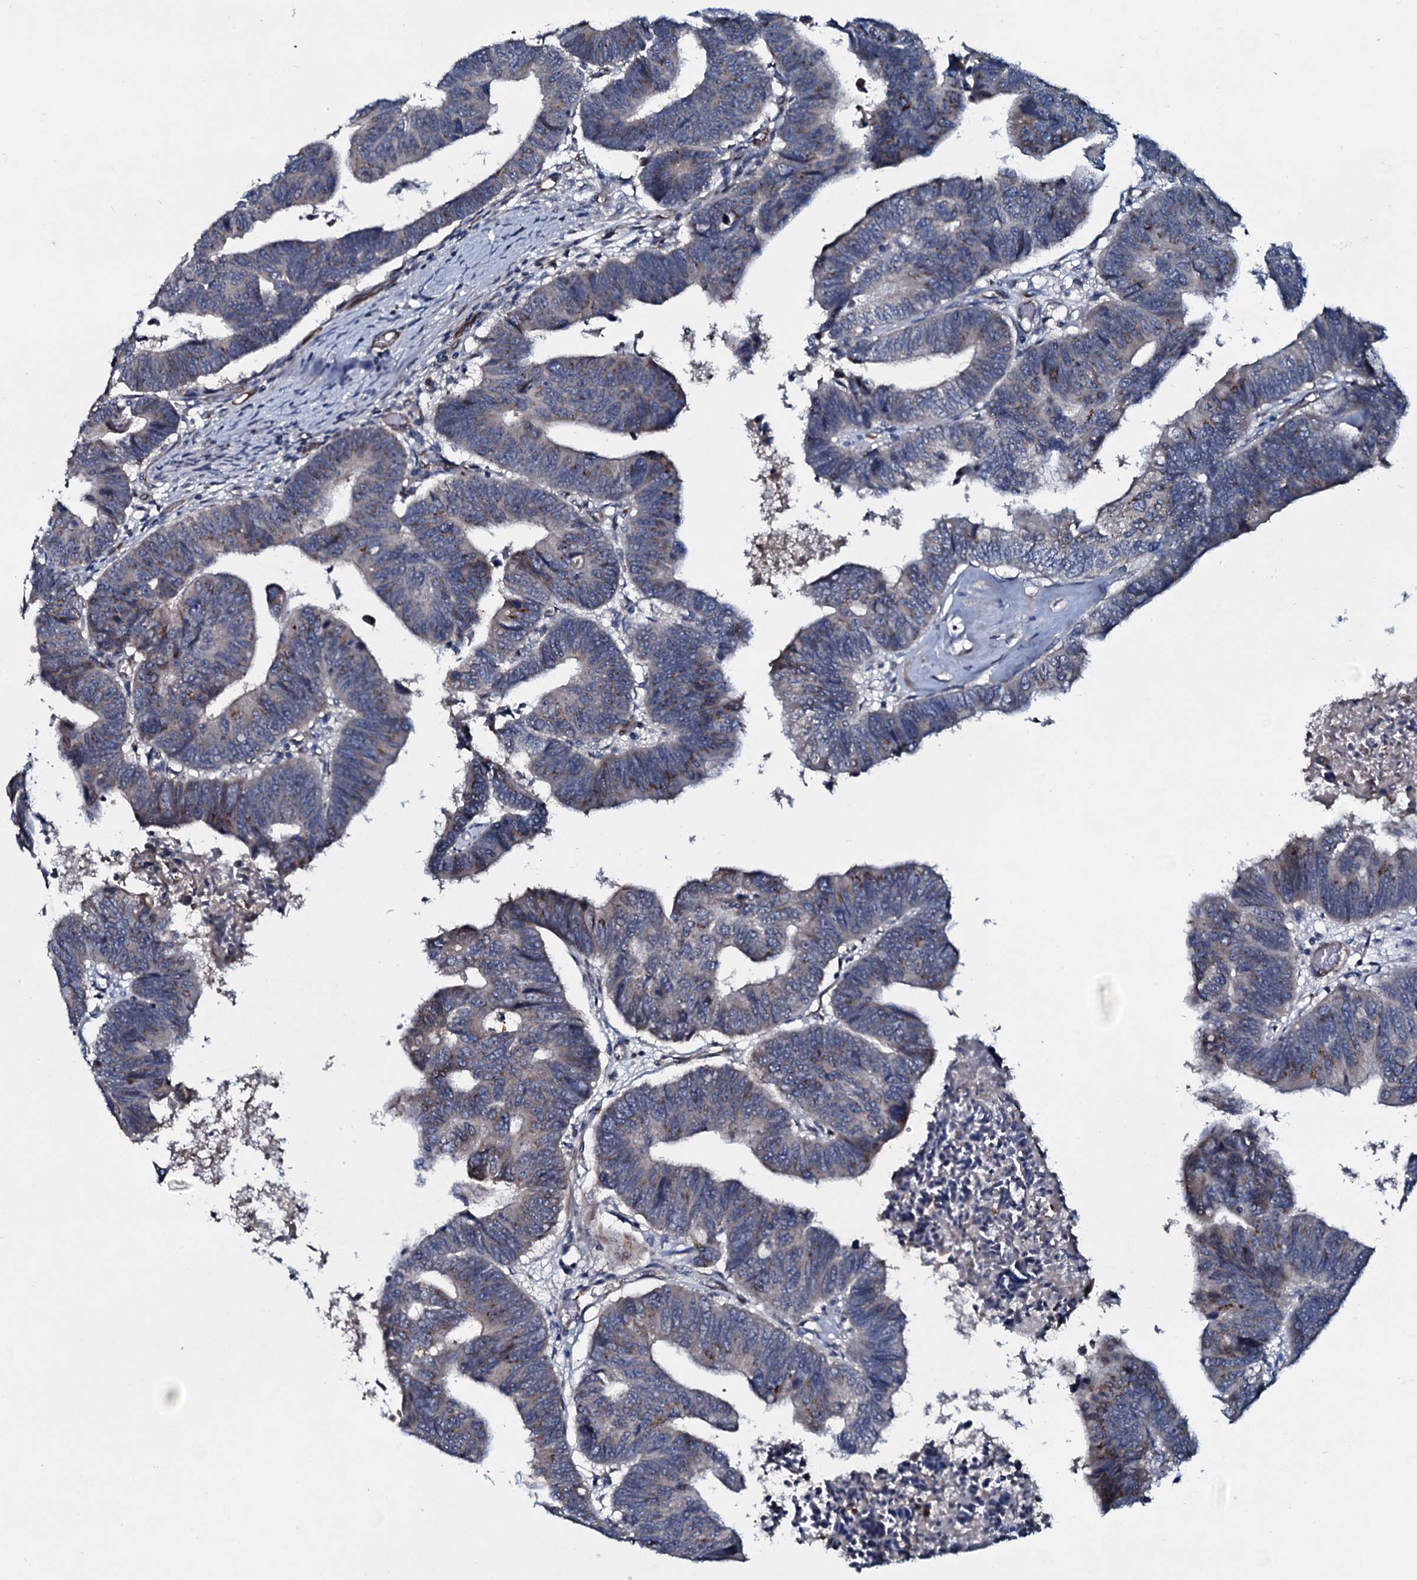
{"staining": {"intensity": "moderate", "quantity": "<25%", "location": "cytoplasmic/membranous"}, "tissue": "colorectal cancer", "cell_type": "Tumor cells", "image_type": "cancer", "snomed": [{"axis": "morphology", "description": "Adenocarcinoma, NOS"}, {"axis": "topography", "description": "Rectum"}], "caption": "Approximately <25% of tumor cells in human adenocarcinoma (colorectal) demonstrate moderate cytoplasmic/membranous protein staining as visualized by brown immunohistochemical staining.", "gene": "CLEC14A", "patient": {"sex": "female", "age": 65}}